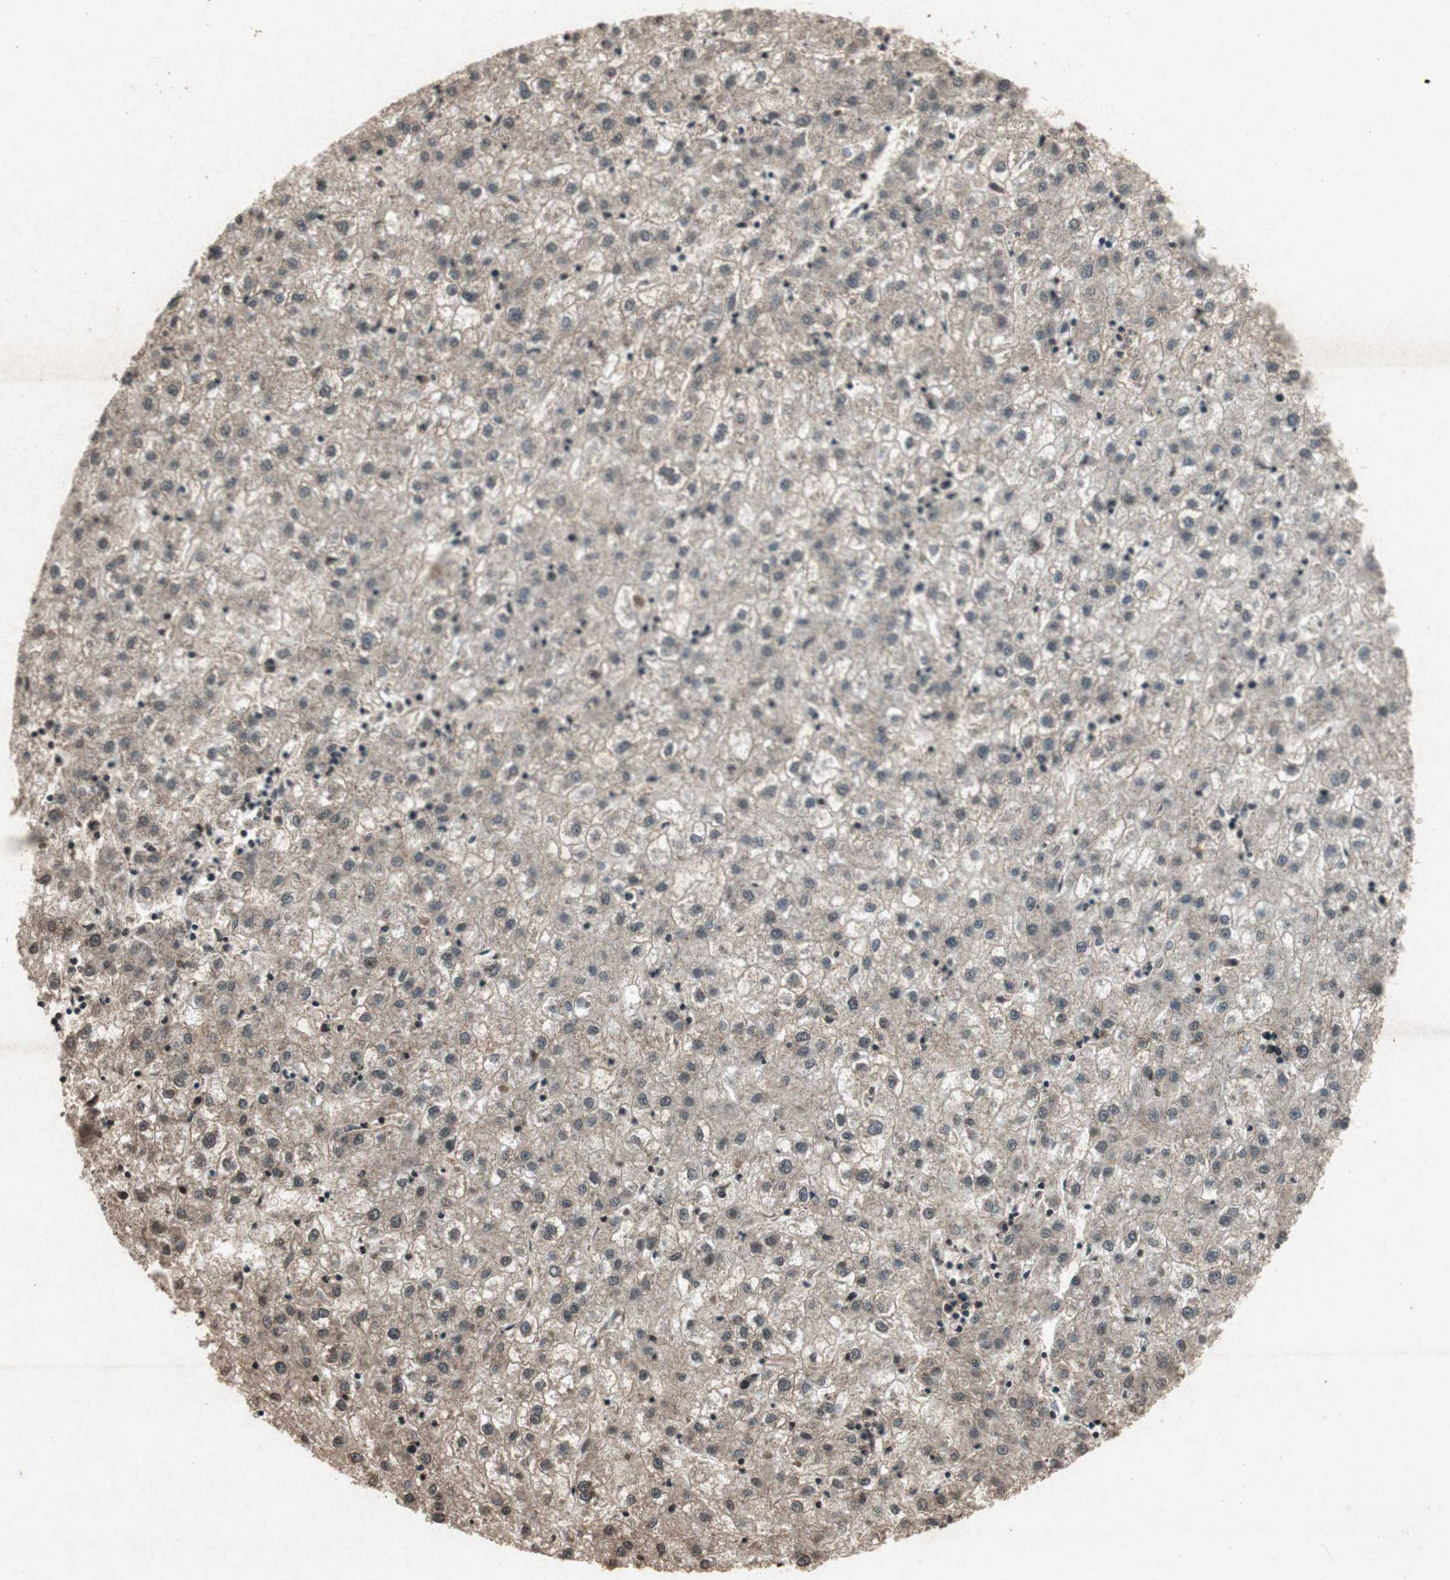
{"staining": {"intensity": "weak", "quantity": ">75%", "location": "cytoplasmic/membranous"}, "tissue": "liver cancer", "cell_type": "Tumor cells", "image_type": "cancer", "snomed": [{"axis": "morphology", "description": "Carcinoma, Hepatocellular, NOS"}, {"axis": "topography", "description": "Liver"}], "caption": "Weak cytoplasmic/membranous expression is seen in about >75% of tumor cells in liver cancer.", "gene": "PRKG1", "patient": {"sex": "male", "age": 72}}